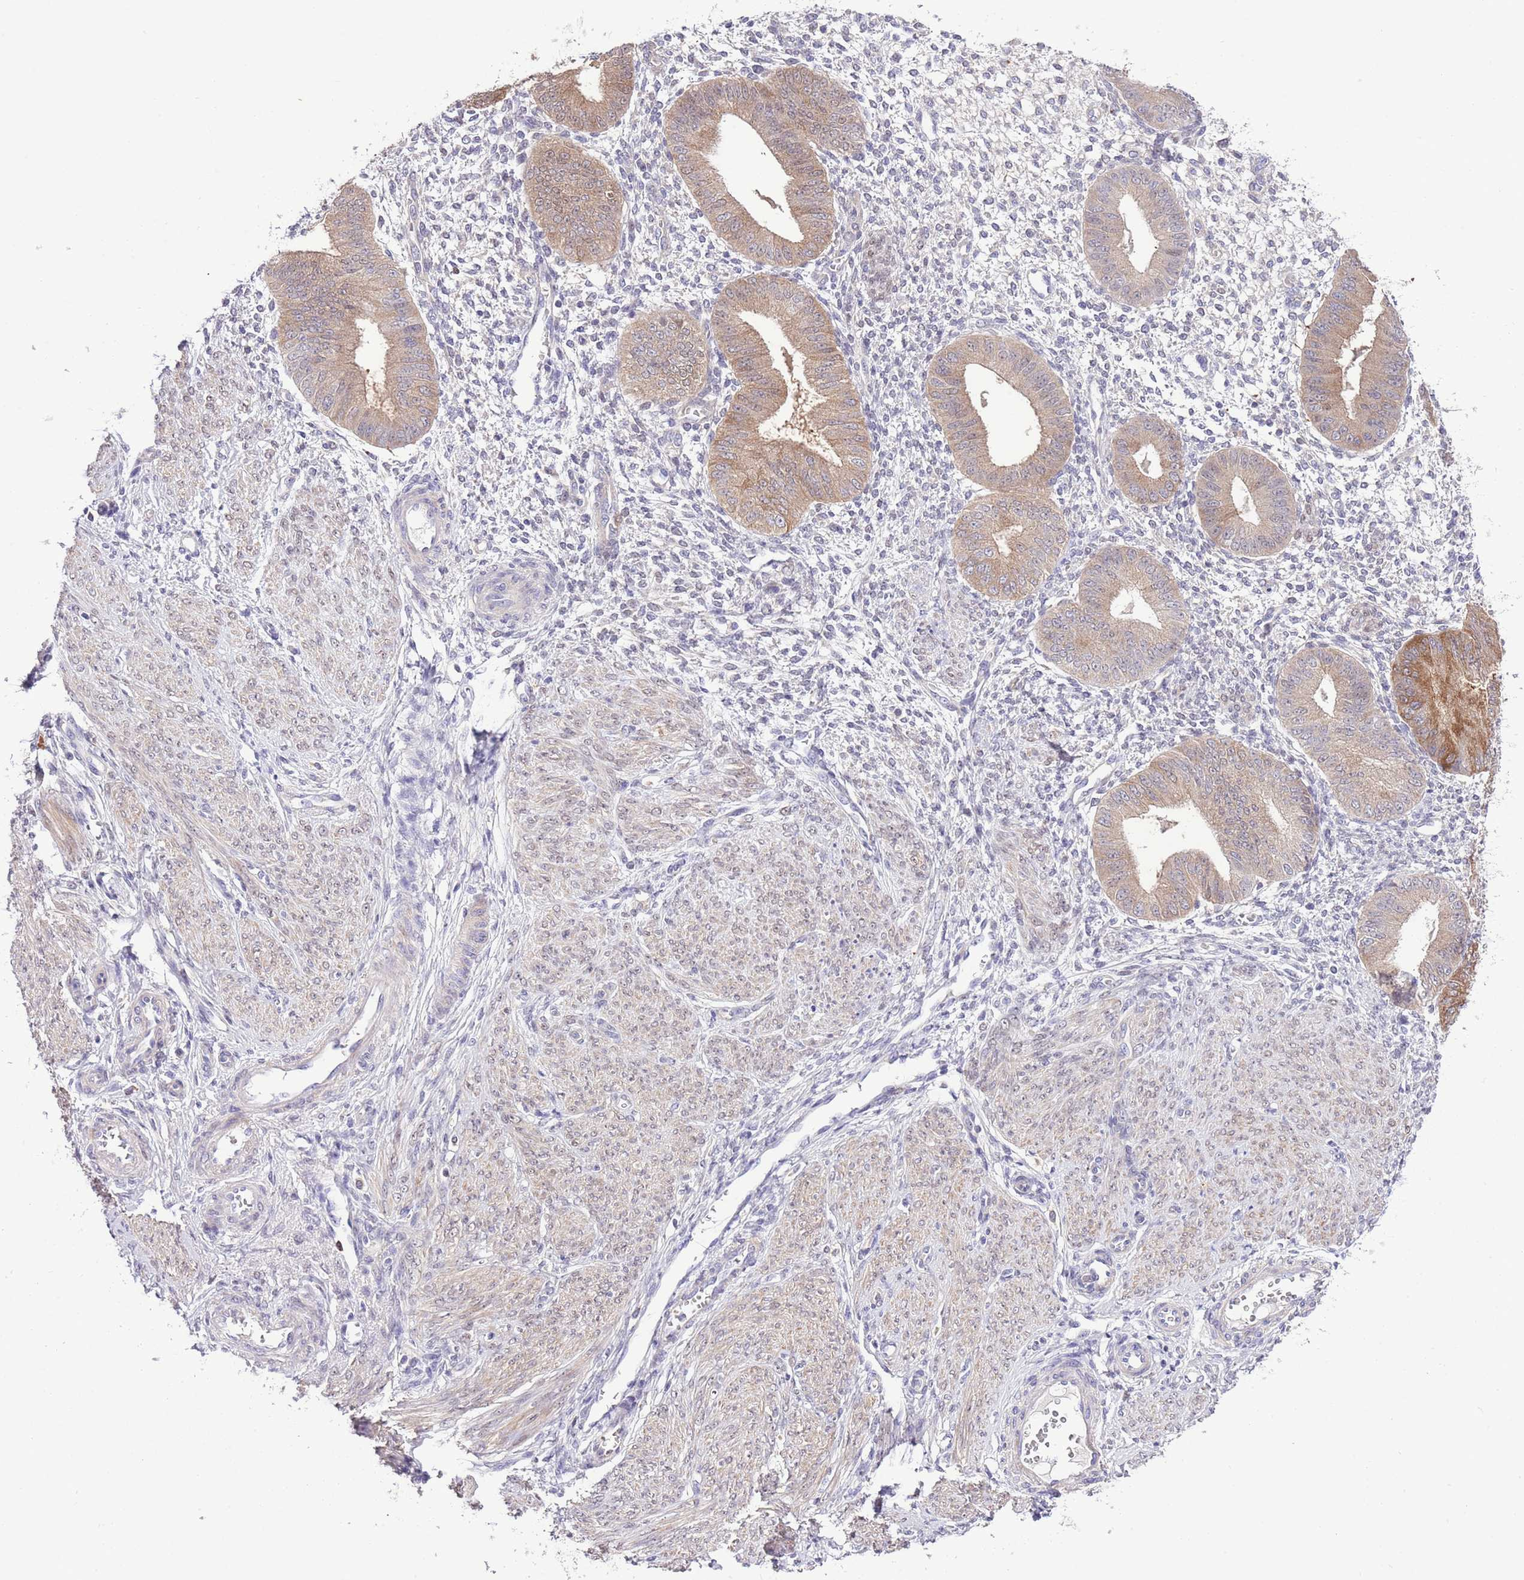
{"staining": {"intensity": "negative", "quantity": "none", "location": "none"}, "tissue": "endometrium", "cell_type": "Cells in endometrial stroma", "image_type": "normal", "snomed": [{"axis": "morphology", "description": "Normal tissue, NOS"}, {"axis": "topography", "description": "Endometrium"}], "caption": "This is a micrograph of immunohistochemistry staining of benign endometrium, which shows no staining in cells in endometrial stroma. The staining is performed using DAB brown chromogen with nuclei counter-stained in using hematoxylin.", "gene": "PRR32", "patient": {"sex": "female", "age": 49}}